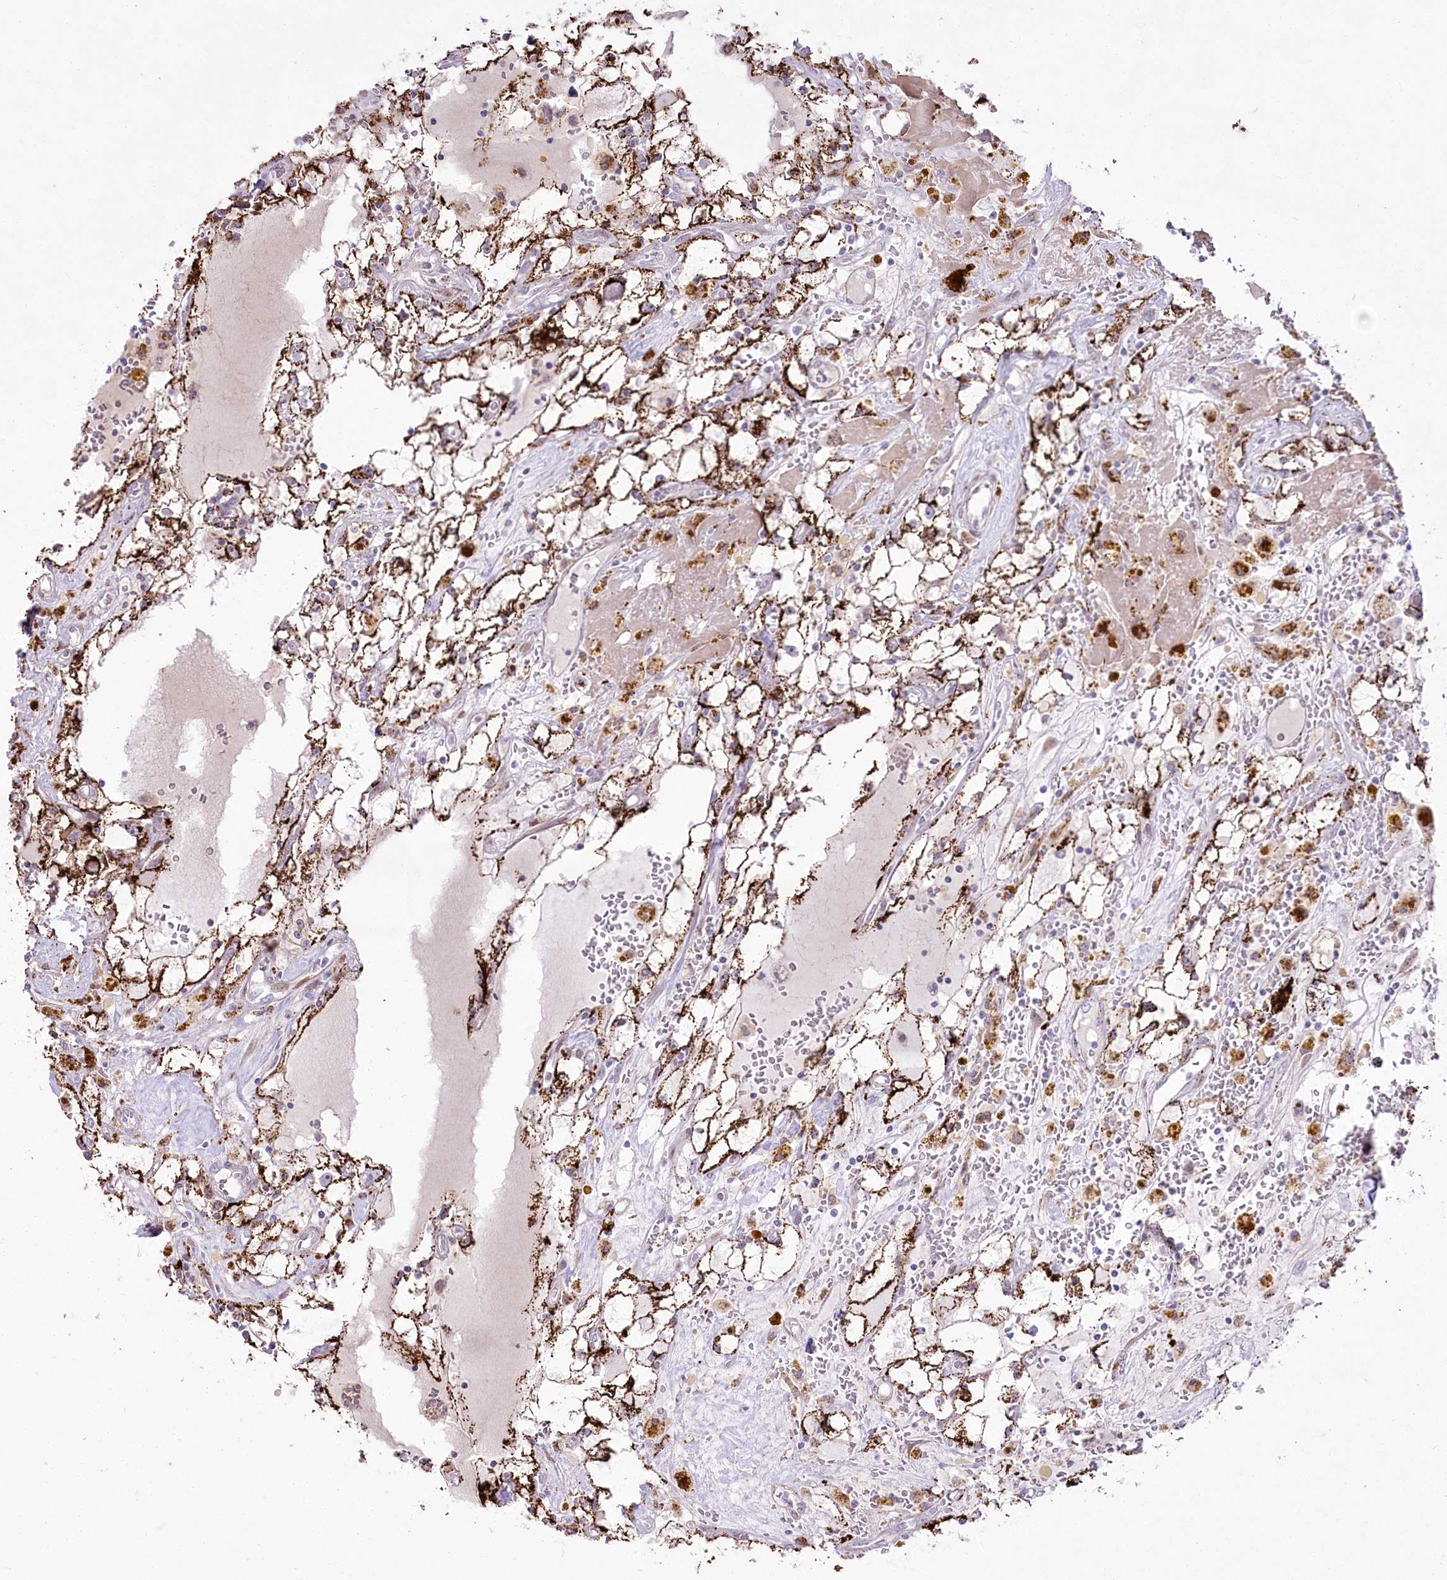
{"staining": {"intensity": "moderate", "quantity": ">75%", "location": "cytoplasmic/membranous"}, "tissue": "renal cancer", "cell_type": "Tumor cells", "image_type": "cancer", "snomed": [{"axis": "morphology", "description": "Adenocarcinoma, NOS"}, {"axis": "topography", "description": "Kidney"}], "caption": "Renal cancer stained for a protein reveals moderate cytoplasmic/membranous positivity in tumor cells.", "gene": "CEP164", "patient": {"sex": "male", "age": 56}}